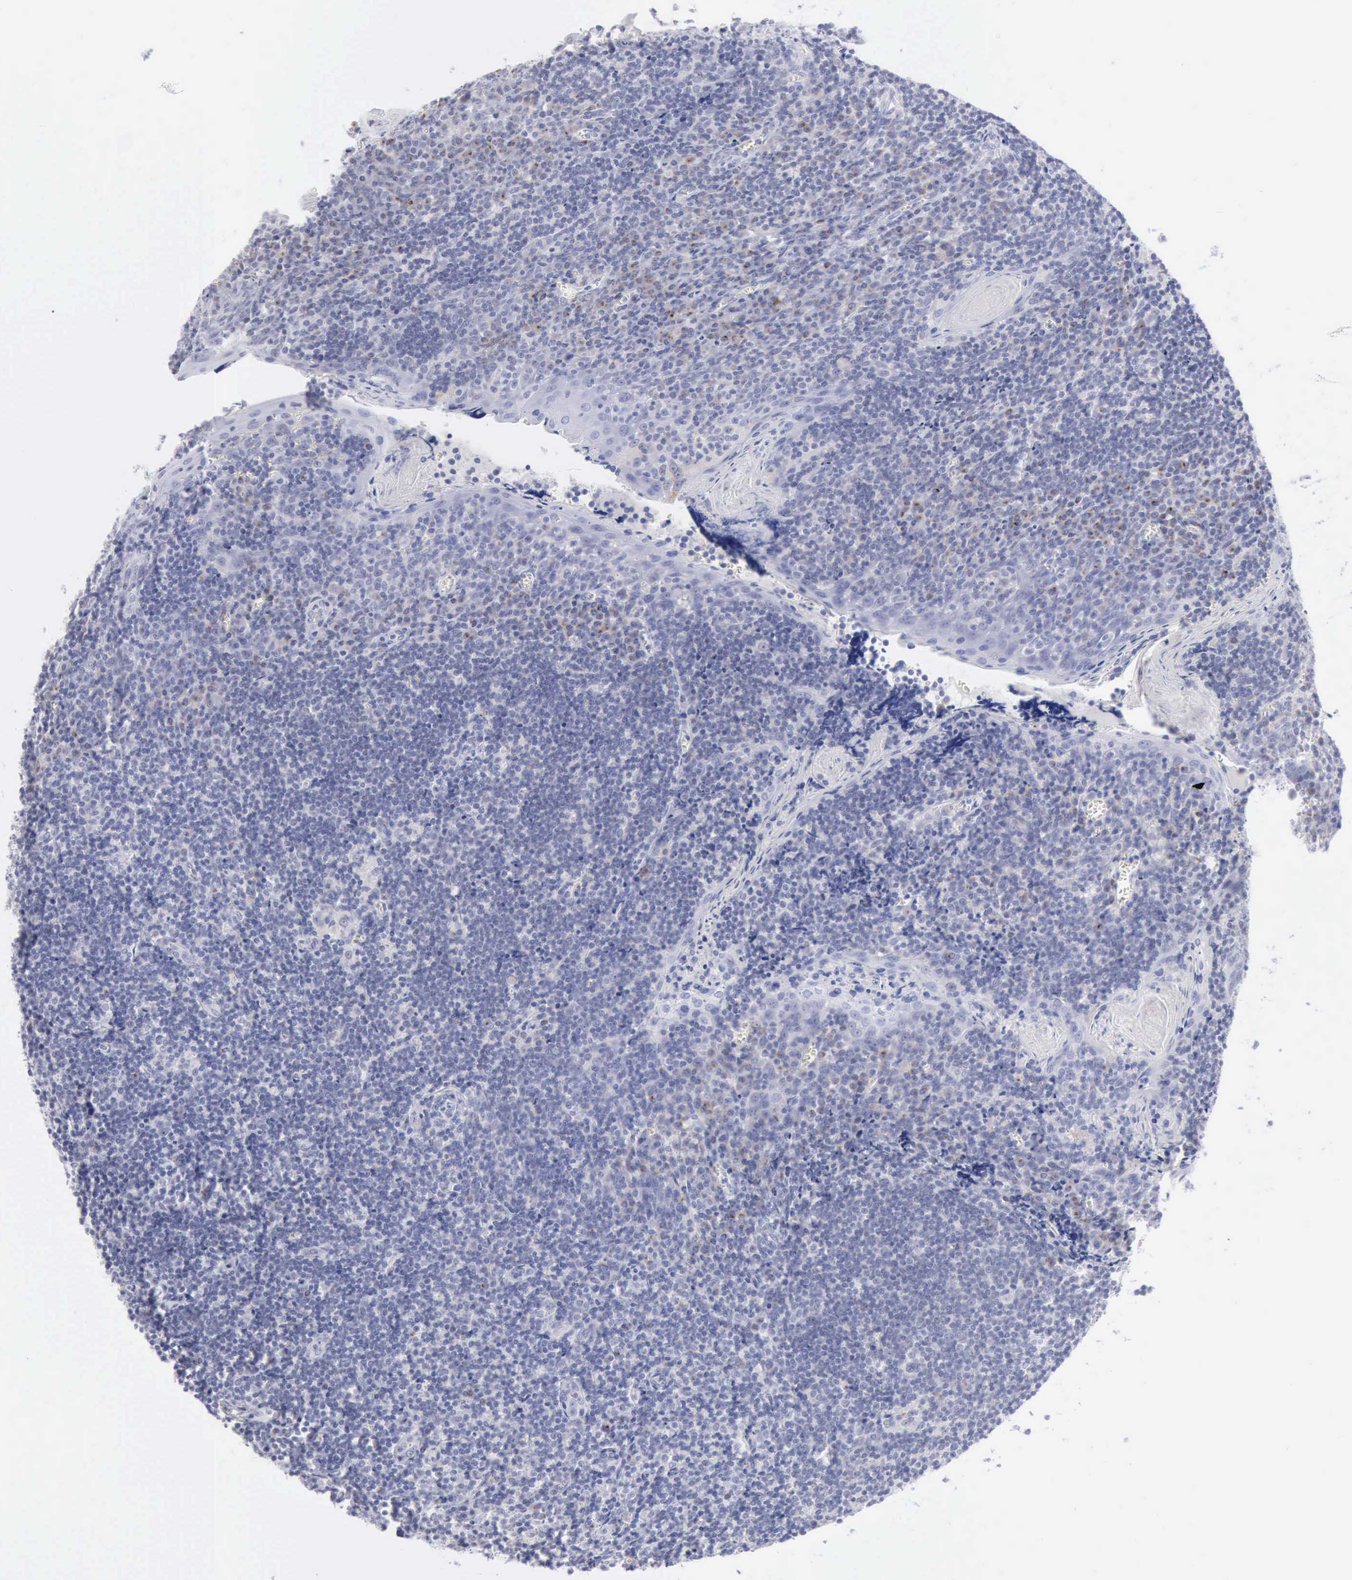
{"staining": {"intensity": "negative", "quantity": "none", "location": "none"}, "tissue": "tonsil", "cell_type": "Germinal center cells", "image_type": "normal", "snomed": [{"axis": "morphology", "description": "Normal tissue, NOS"}, {"axis": "topography", "description": "Tonsil"}], "caption": "Normal tonsil was stained to show a protein in brown. There is no significant positivity in germinal center cells. (Immunohistochemistry (ihc), brightfield microscopy, high magnification).", "gene": "ANGEL1", "patient": {"sex": "male", "age": 20}}